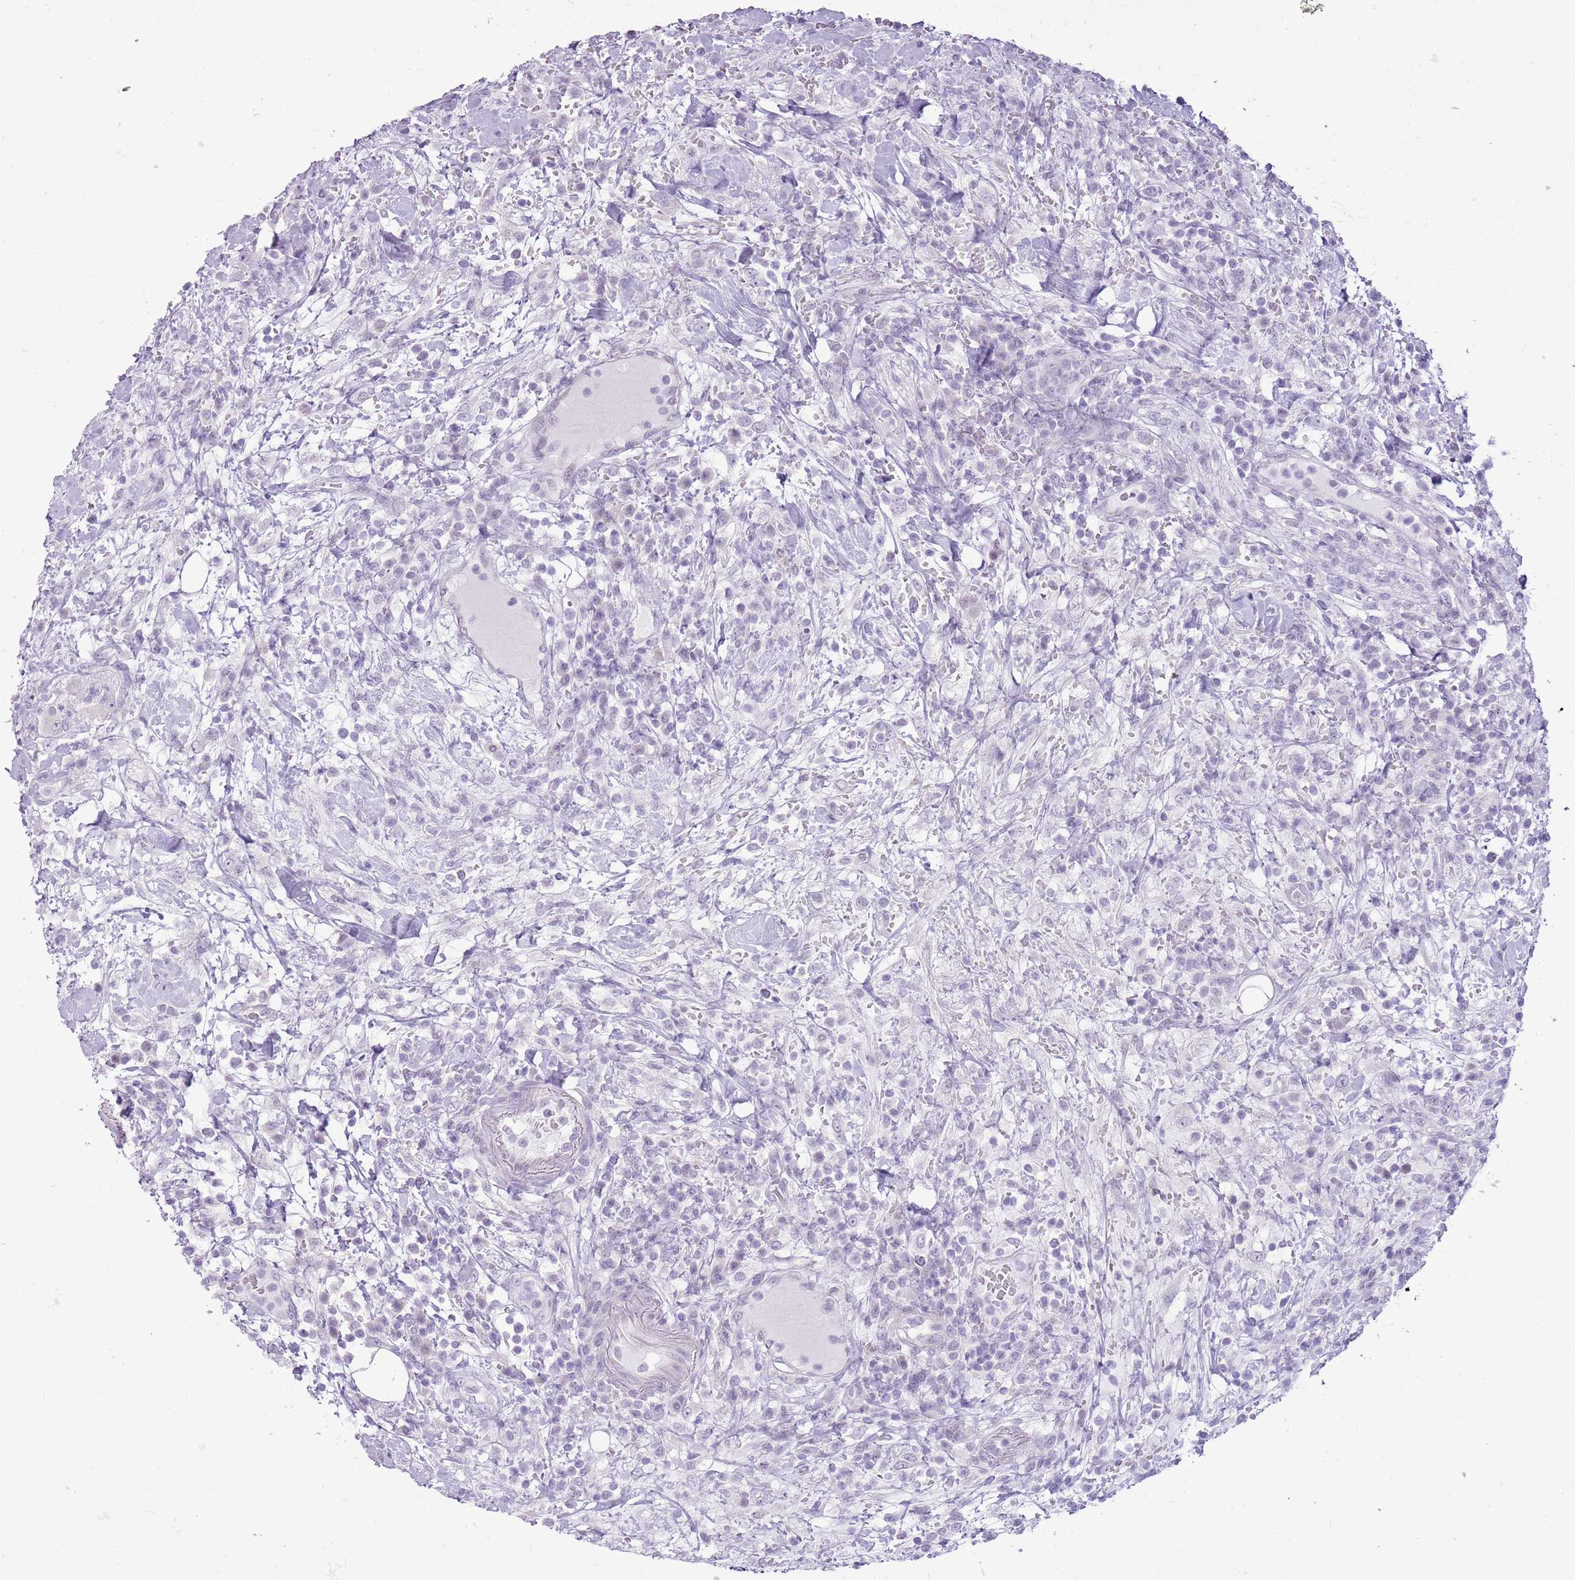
{"staining": {"intensity": "negative", "quantity": "none", "location": "none"}, "tissue": "lymphoma", "cell_type": "Tumor cells", "image_type": "cancer", "snomed": [{"axis": "morphology", "description": "Malignant lymphoma, non-Hodgkin's type, High grade"}, {"axis": "topography", "description": "Colon"}], "caption": "IHC histopathology image of high-grade malignant lymphoma, non-Hodgkin's type stained for a protein (brown), which demonstrates no positivity in tumor cells.", "gene": "RPL3L", "patient": {"sex": "female", "age": 53}}